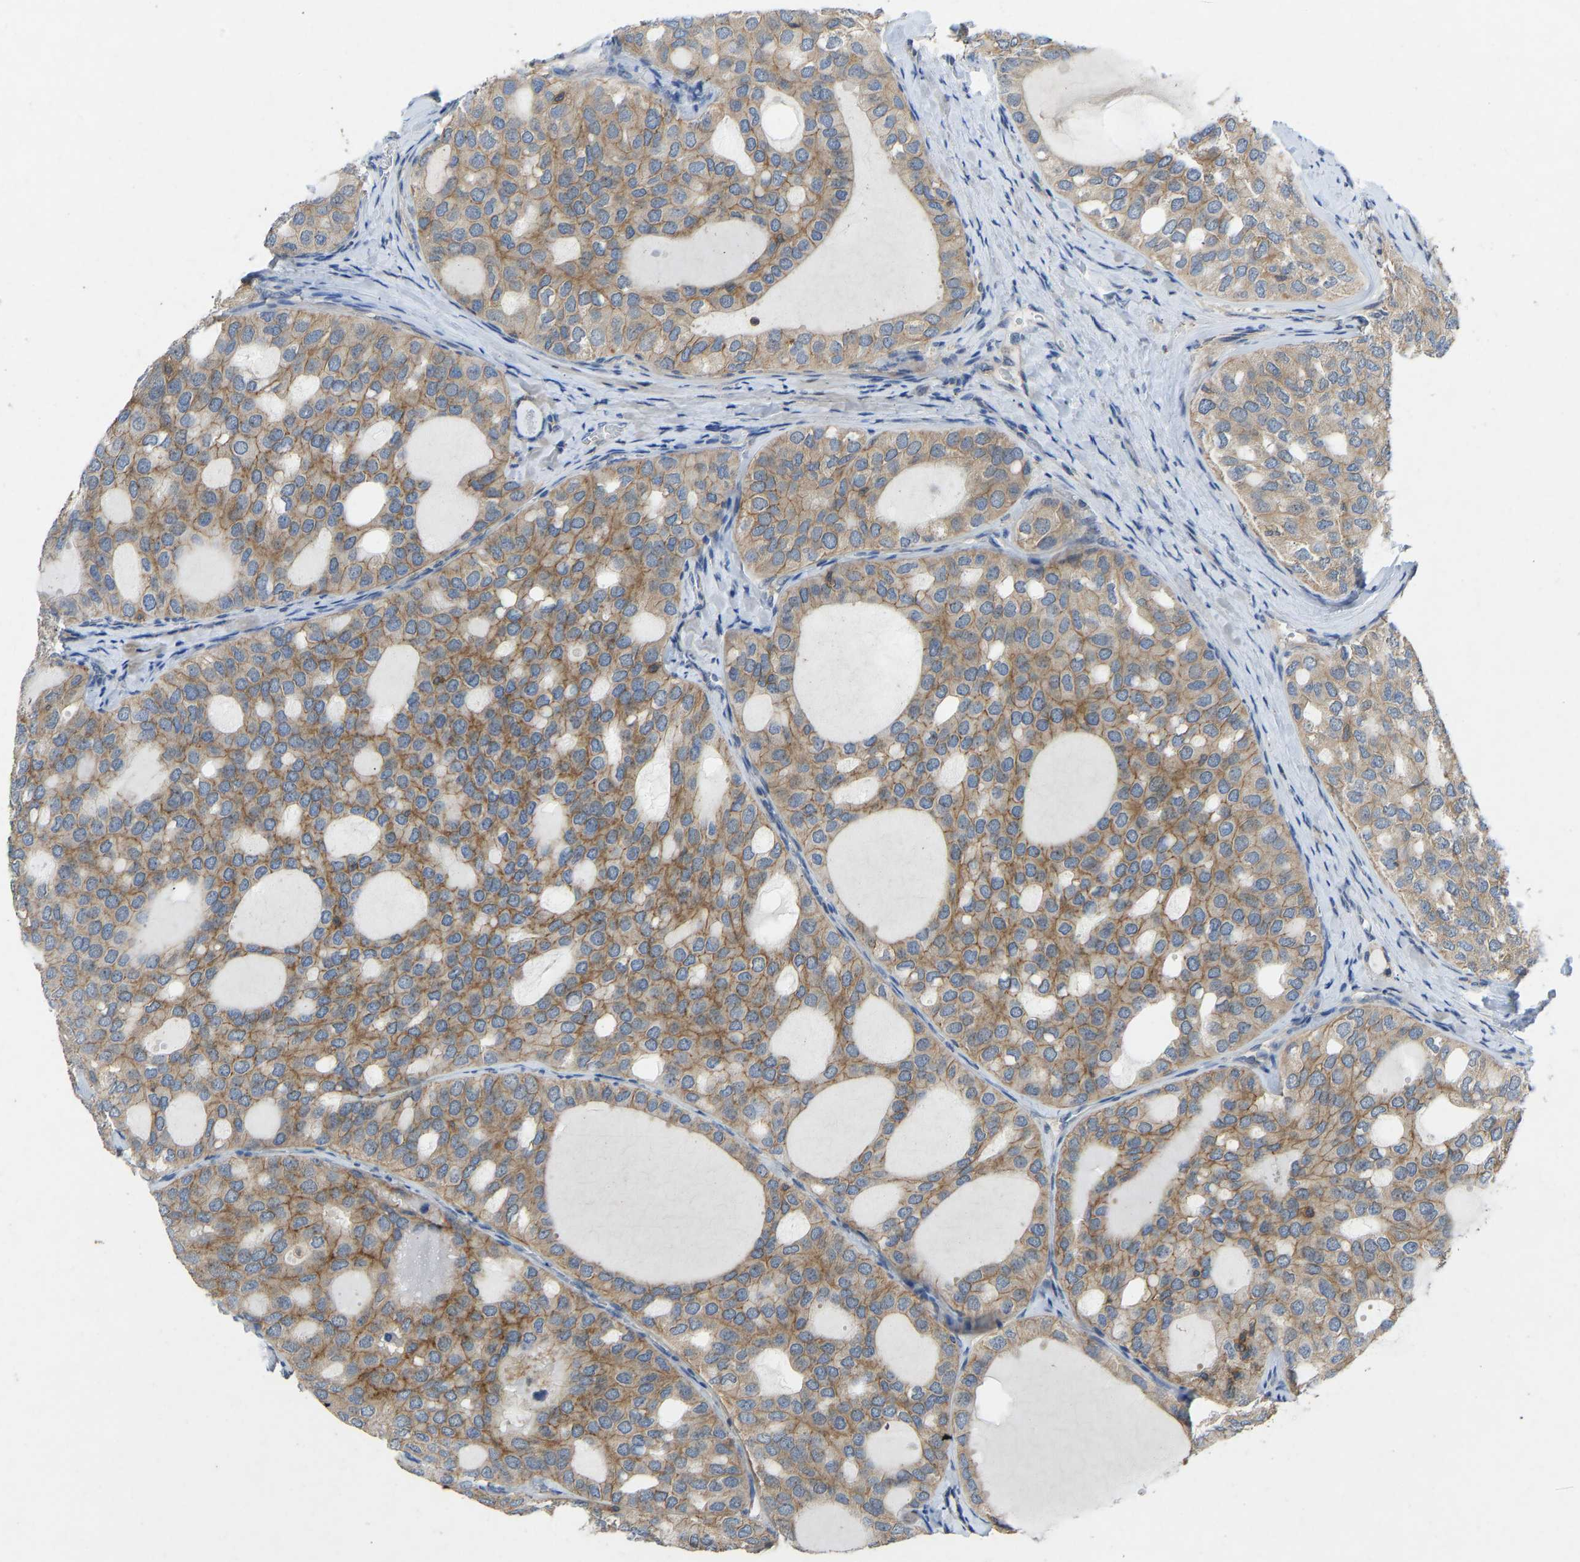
{"staining": {"intensity": "moderate", "quantity": ">75%", "location": "cytoplasmic/membranous"}, "tissue": "thyroid cancer", "cell_type": "Tumor cells", "image_type": "cancer", "snomed": [{"axis": "morphology", "description": "Follicular adenoma carcinoma, NOS"}, {"axis": "topography", "description": "Thyroid gland"}], "caption": "There is medium levels of moderate cytoplasmic/membranous expression in tumor cells of thyroid cancer, as demonstrated by immunohistochemical staining (brown color).", "gene": "NDRG3", "patient": {"sex": "male", "age": 75}}